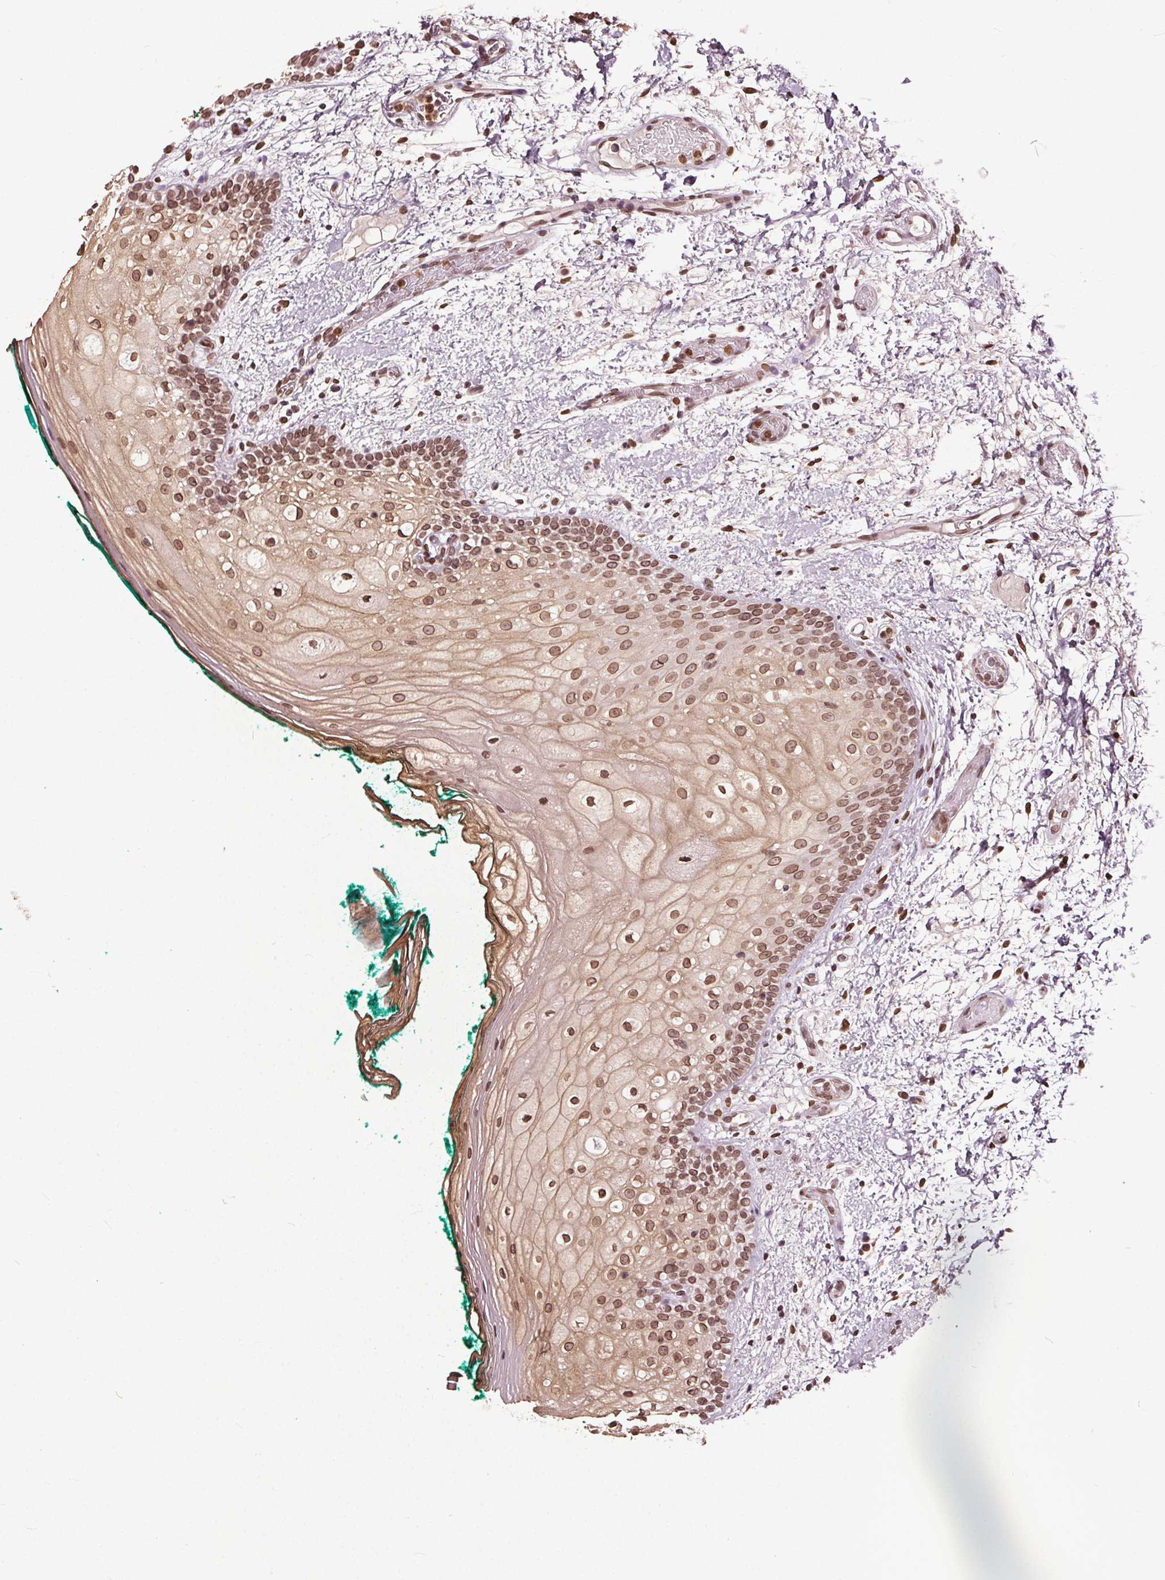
{"staining": {"intensity": "moderate", "quantity": ">75%", "location": "cytoplasmic/membranous,nuclear"}, "tissue": "oral mucosa", "cell_type": "Squamous epithelial cells", "image_type": "normal", "snomed": [{"axis": "morphology", "description": "Normal tissue, NOS"}, {"axis": "topography", "description": "Oral tissue"}], "caption": "An image of oral mucosa stained for a protein displays moderate cytoplasmic/membranous,nuclear brown staining in squamous epithelial cells. The protein of interest is stained brown, and the nuclei are stained in blue (DAB IHC with brightfield microscopy, high magnification).", "gene": "TTC39C", "patient": {"sex": "female", "age": 83}}